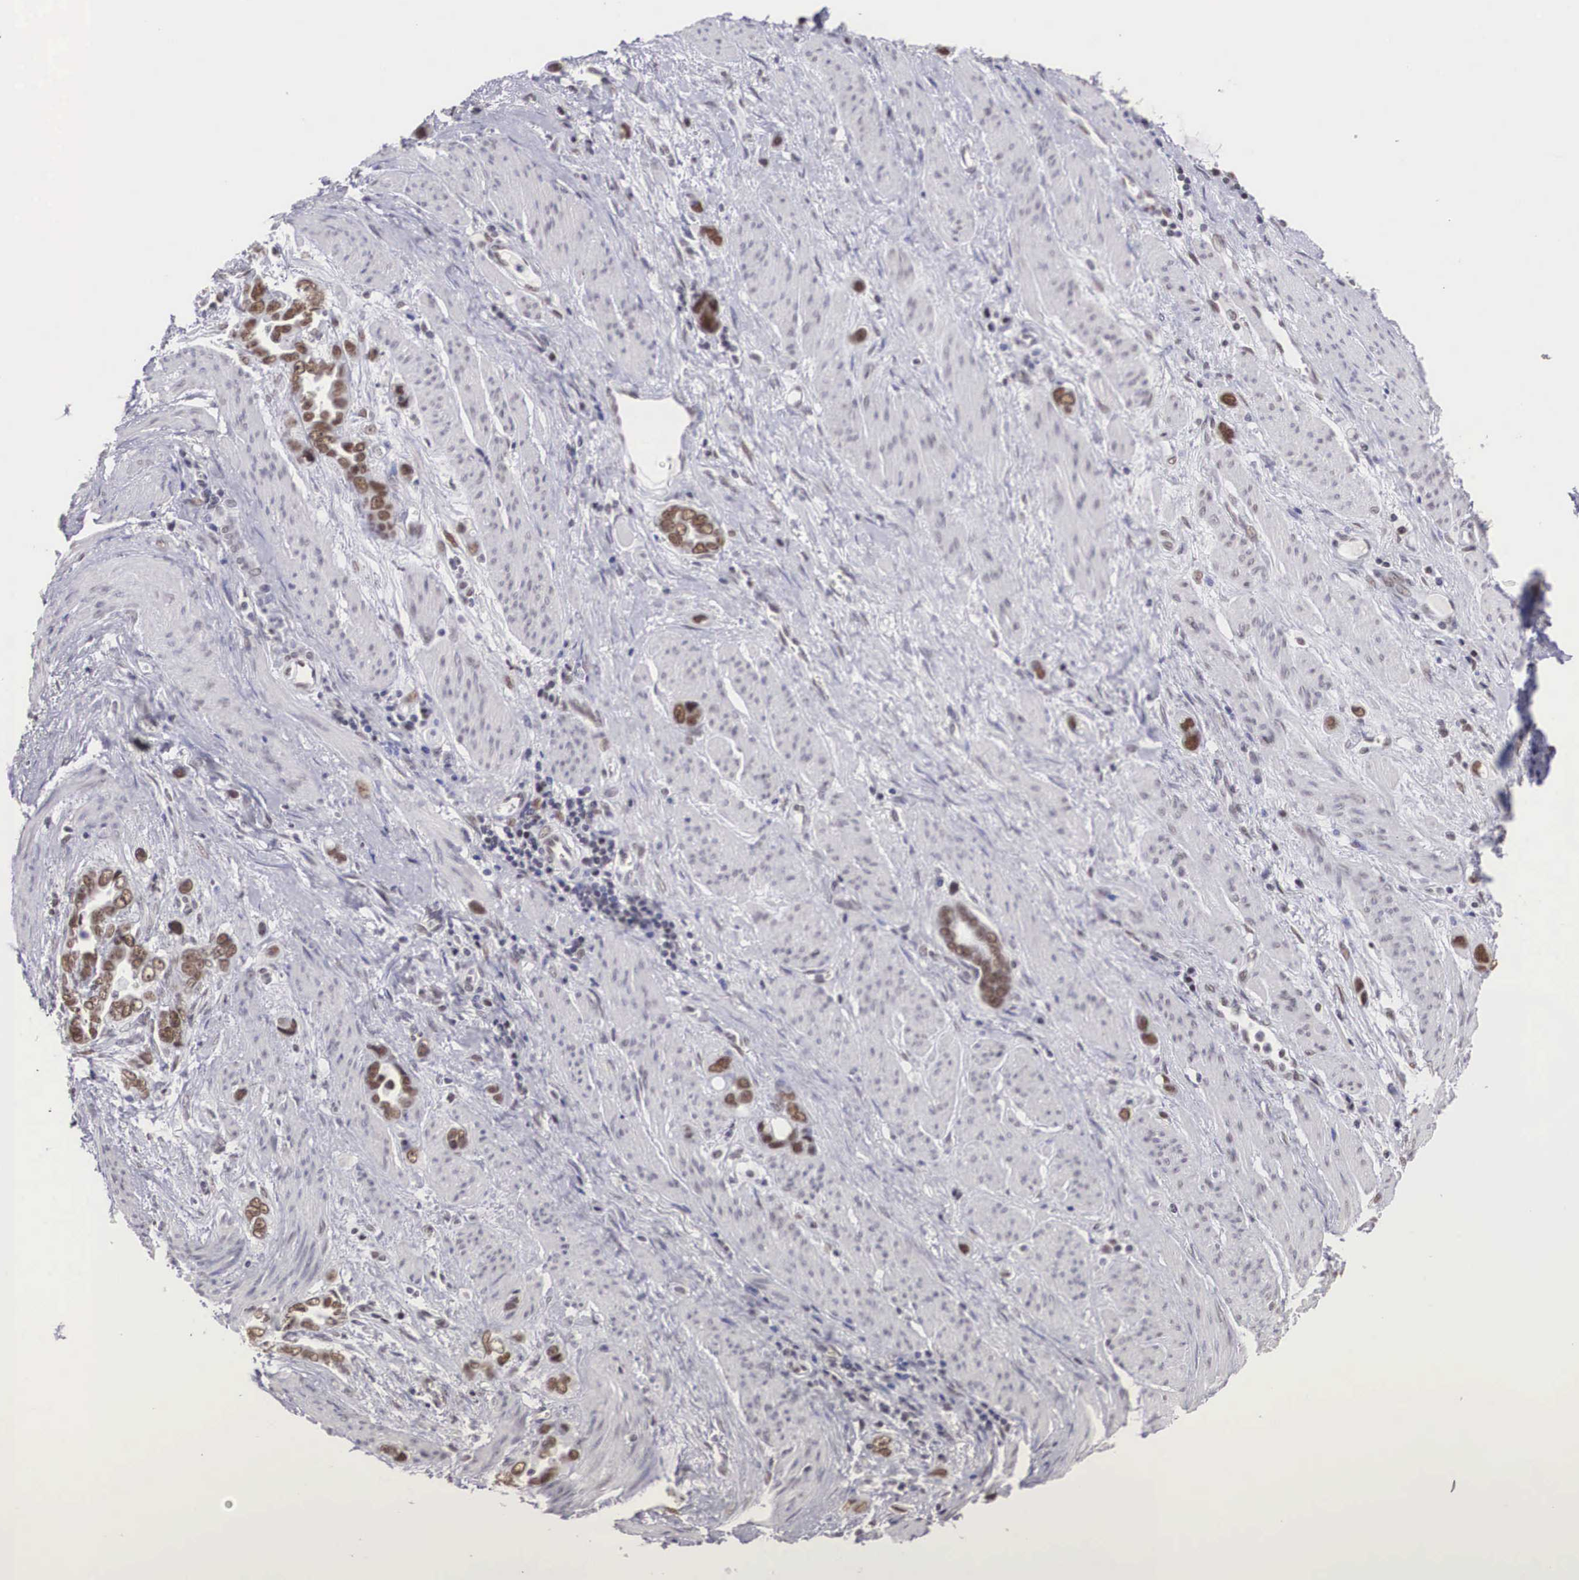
{"staining": {"intensity": "moderate", "quantity": ">75%", "location": "nuclear"}, "tissue": "stomach cancer", "cell_type": "Tumor cells", "image_type": "cancer", "snomed": [{"axis": "morphology", "description": "Adenocarcinoma, NOS"}, {"axis": "topography", "description": "Stomach"}], "caption": "The histopathology image exhibits a brown stain indicating the presence of a protein in the nuclear of tumor cells in stomach cancer (adenocarcinoma).", "gene": "CSTF2", "patient": {"sex": "male", "age": 78}}